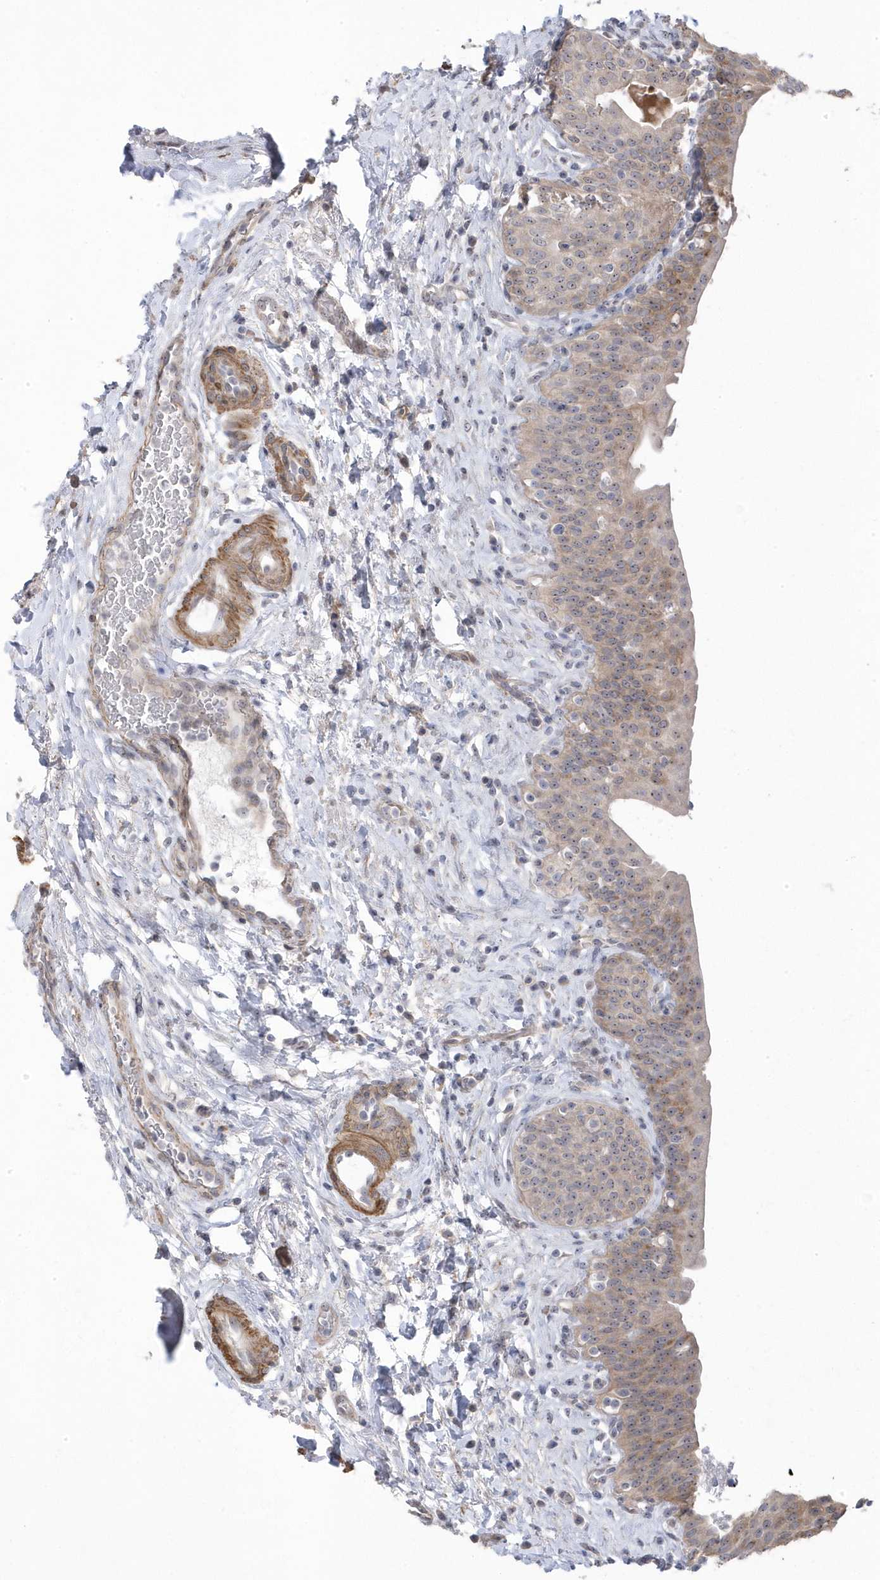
{"staining": {"intensity": "moderate", "quantity": "25%-75%", "location": "cytoplasmic/membranous"}, "tissue": "urinary bladder", "cell_type": "Urothelial cells", "image_type": "normal", "snomed": [{"axis": "morphology", "description": "Normal tissue, NOS"}, {"axis": "topography", "description": "Urinary bladder"}], "caption": "Immunohistochemistry (IHC) photomicrograph of normal urinary bladder: urinary bladder stained using immunohistochemistry (IHC) demonstrates medium levels of moderate protein expression localized specifically in the cytoplasmic/membranous of urothelial cells, appearing as a cytoplasmic/membranous brown color.", "gene": "GTPBP6", "patient": {"sex": "male", "age": 83}}